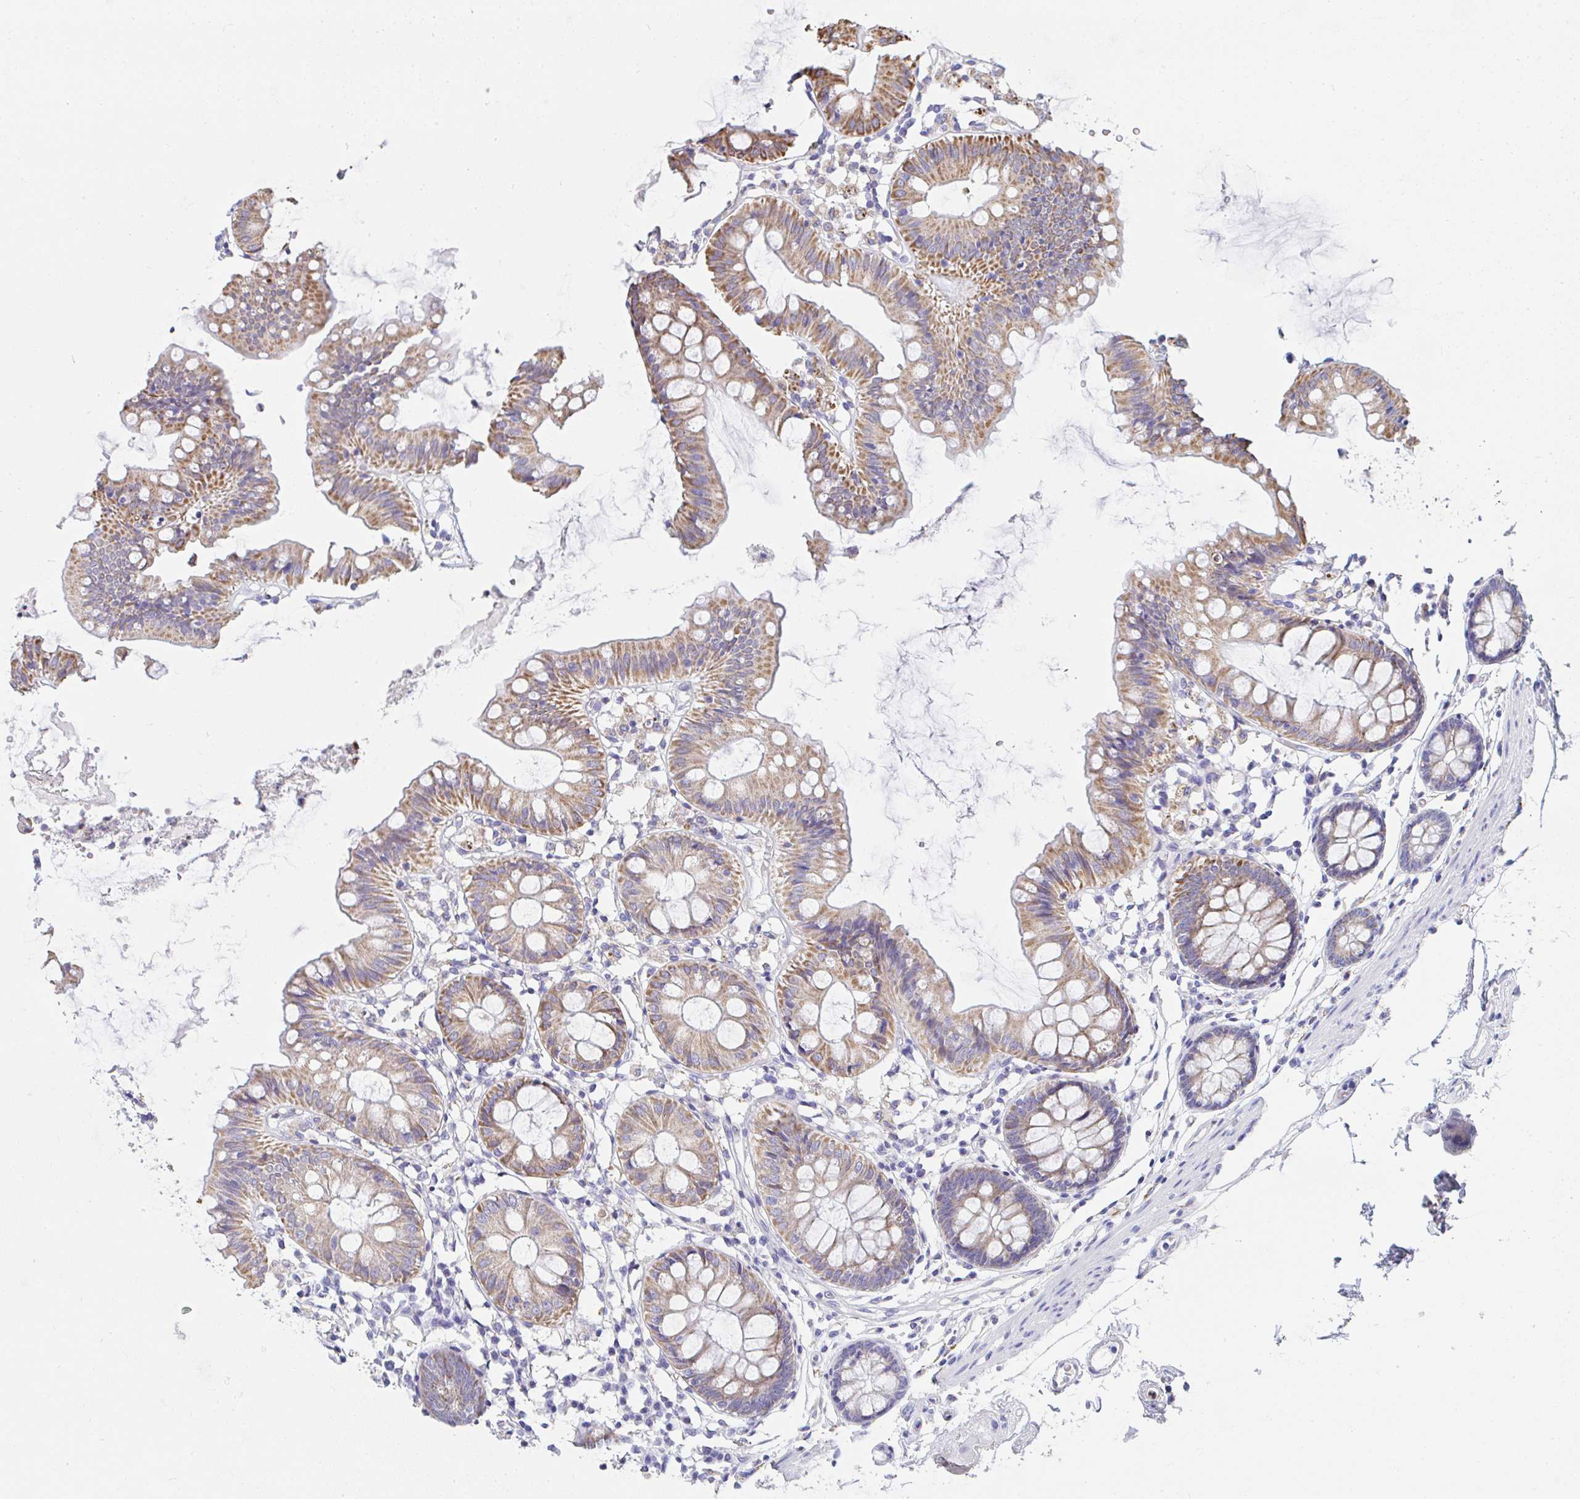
{"staining": {"intensity": "negative", "quantity": "none", "location": "none"}, "tissue": "colon", "cell_type": "Endothelial cells", "image_type": "normal", "snomed": [{"axis": "morphology", "description": "Normal tissue, NOS"}, {"axis": "topography", "description": "Colon"}], "caption": "The immunohistochemistry (IHC) photomicrograph has no significant positivity in endothelial cells of colon.", "gene": "MGAM2", "patient": {"sex": "female", "age": 84}}